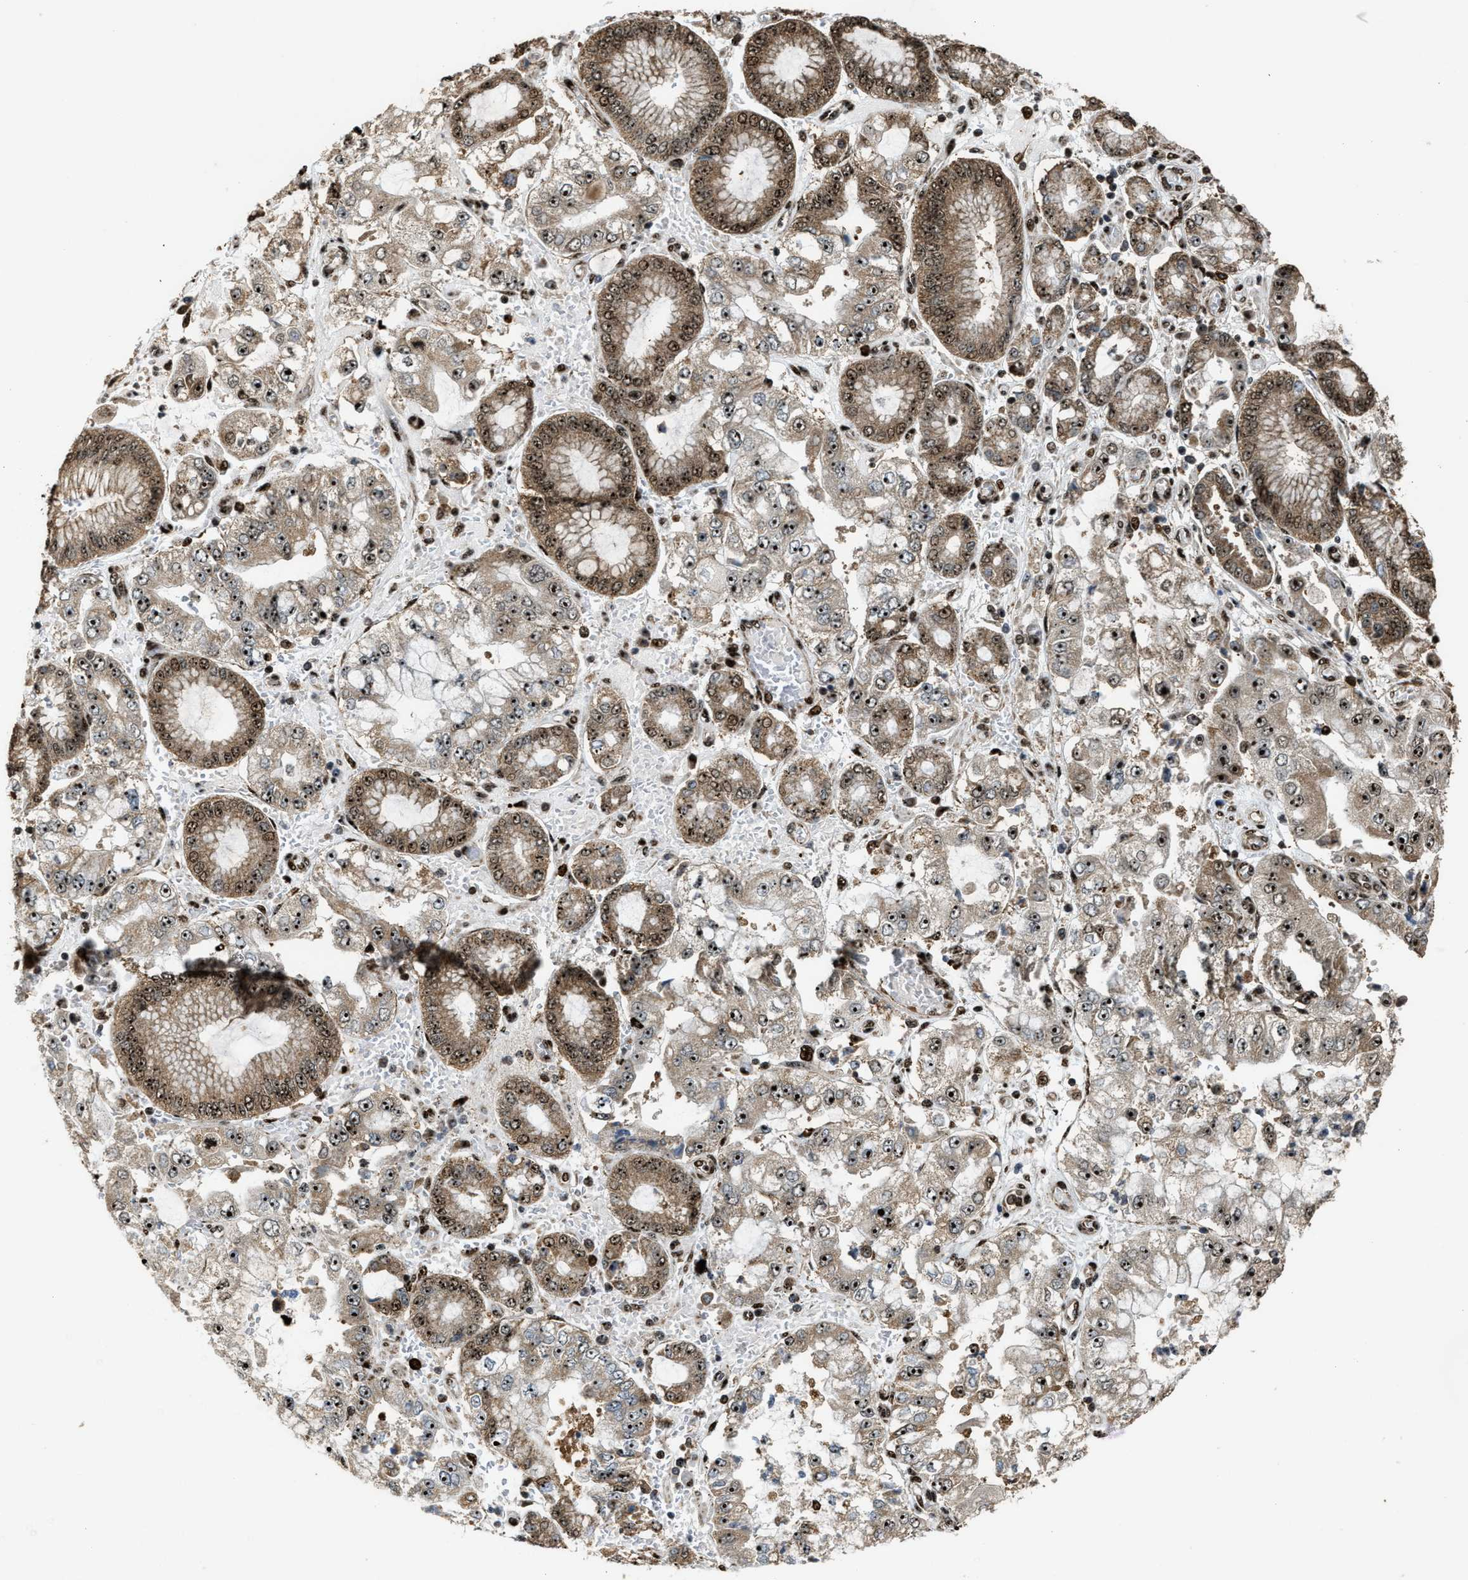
{"staining": {"intensity": "strong", "quantity": ">75%", "location": "cytoplasmic/membranous,nuclear"}, "tissue": "stomach cancer", "cell_type": "Tumor cells", "image_type": "cancer", "snomed": [{"axis": "morphology", "description": "Adenocarcinoma, NOS"}, {"axis": "topography", "description": "Stomach"}], "caption": "Stomach cancer stained with a brown dye exhibits strong cytoplasmic/membranous and nuclear positive positivity in approximately >75% of tumor cells.", "gene": "ZNF687", "patient": {"sex": "male", "age": 76}}